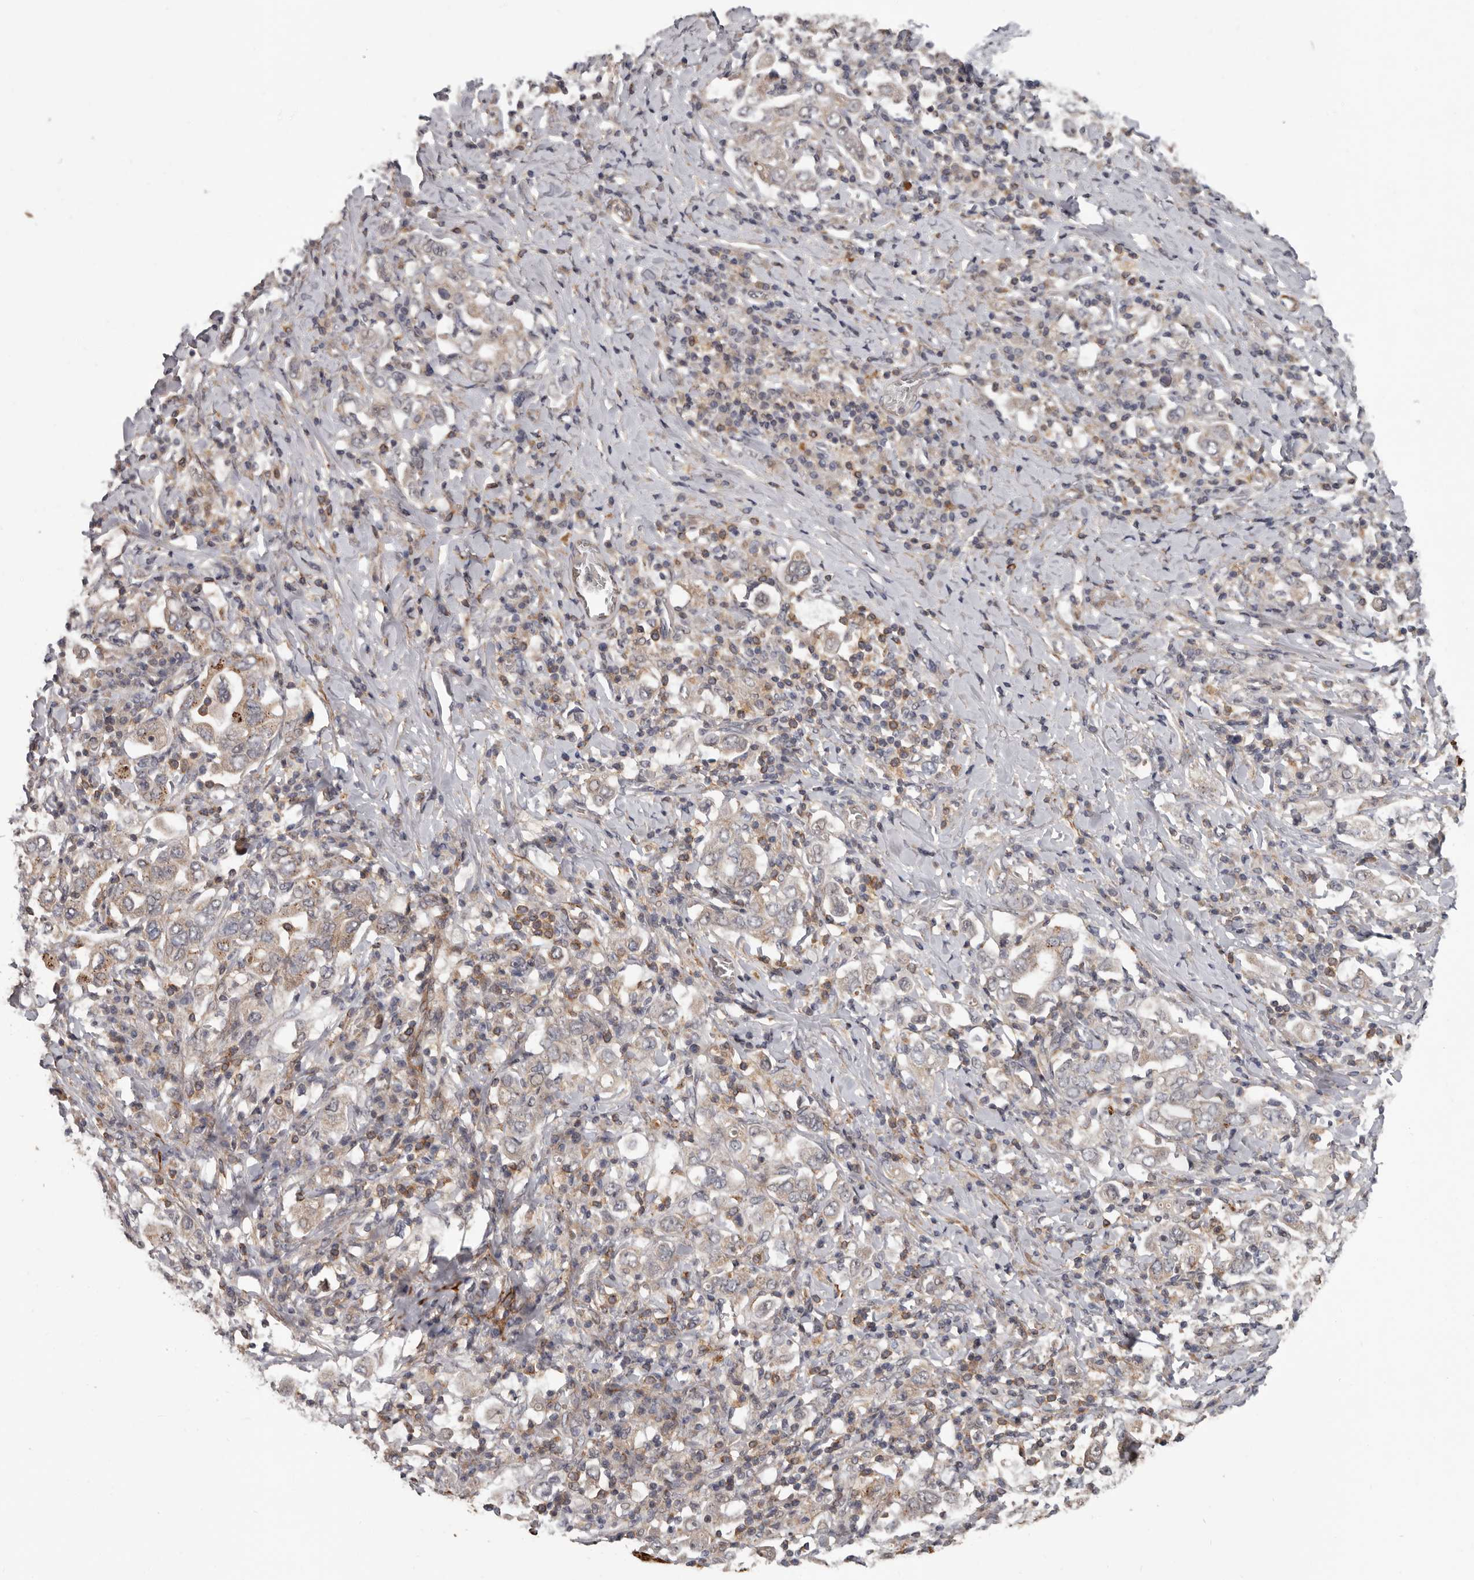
{"staining": {"intensity": "weak", "quantity": "25%-75%", "location": "cytoplasmic/membranous"}, "tissue": "stomach cancer", "cell_type": "Tumor cells", "image_type": "cancer", "snomed": [{"axis": "morphology", "description": "Adenocarcinoma, NOS"}, {"axis": "topography", "description": "Stomach, upper"}], "caption": "This is a histology image of immunohistochemistry (IHC) staining of adenocarcinoma (stomach), which shows weak staining in the cytoplasmic/membranous of tumor cells.", "gene": "FGFR4", "patient": {"sex": "male", "age": 62}}